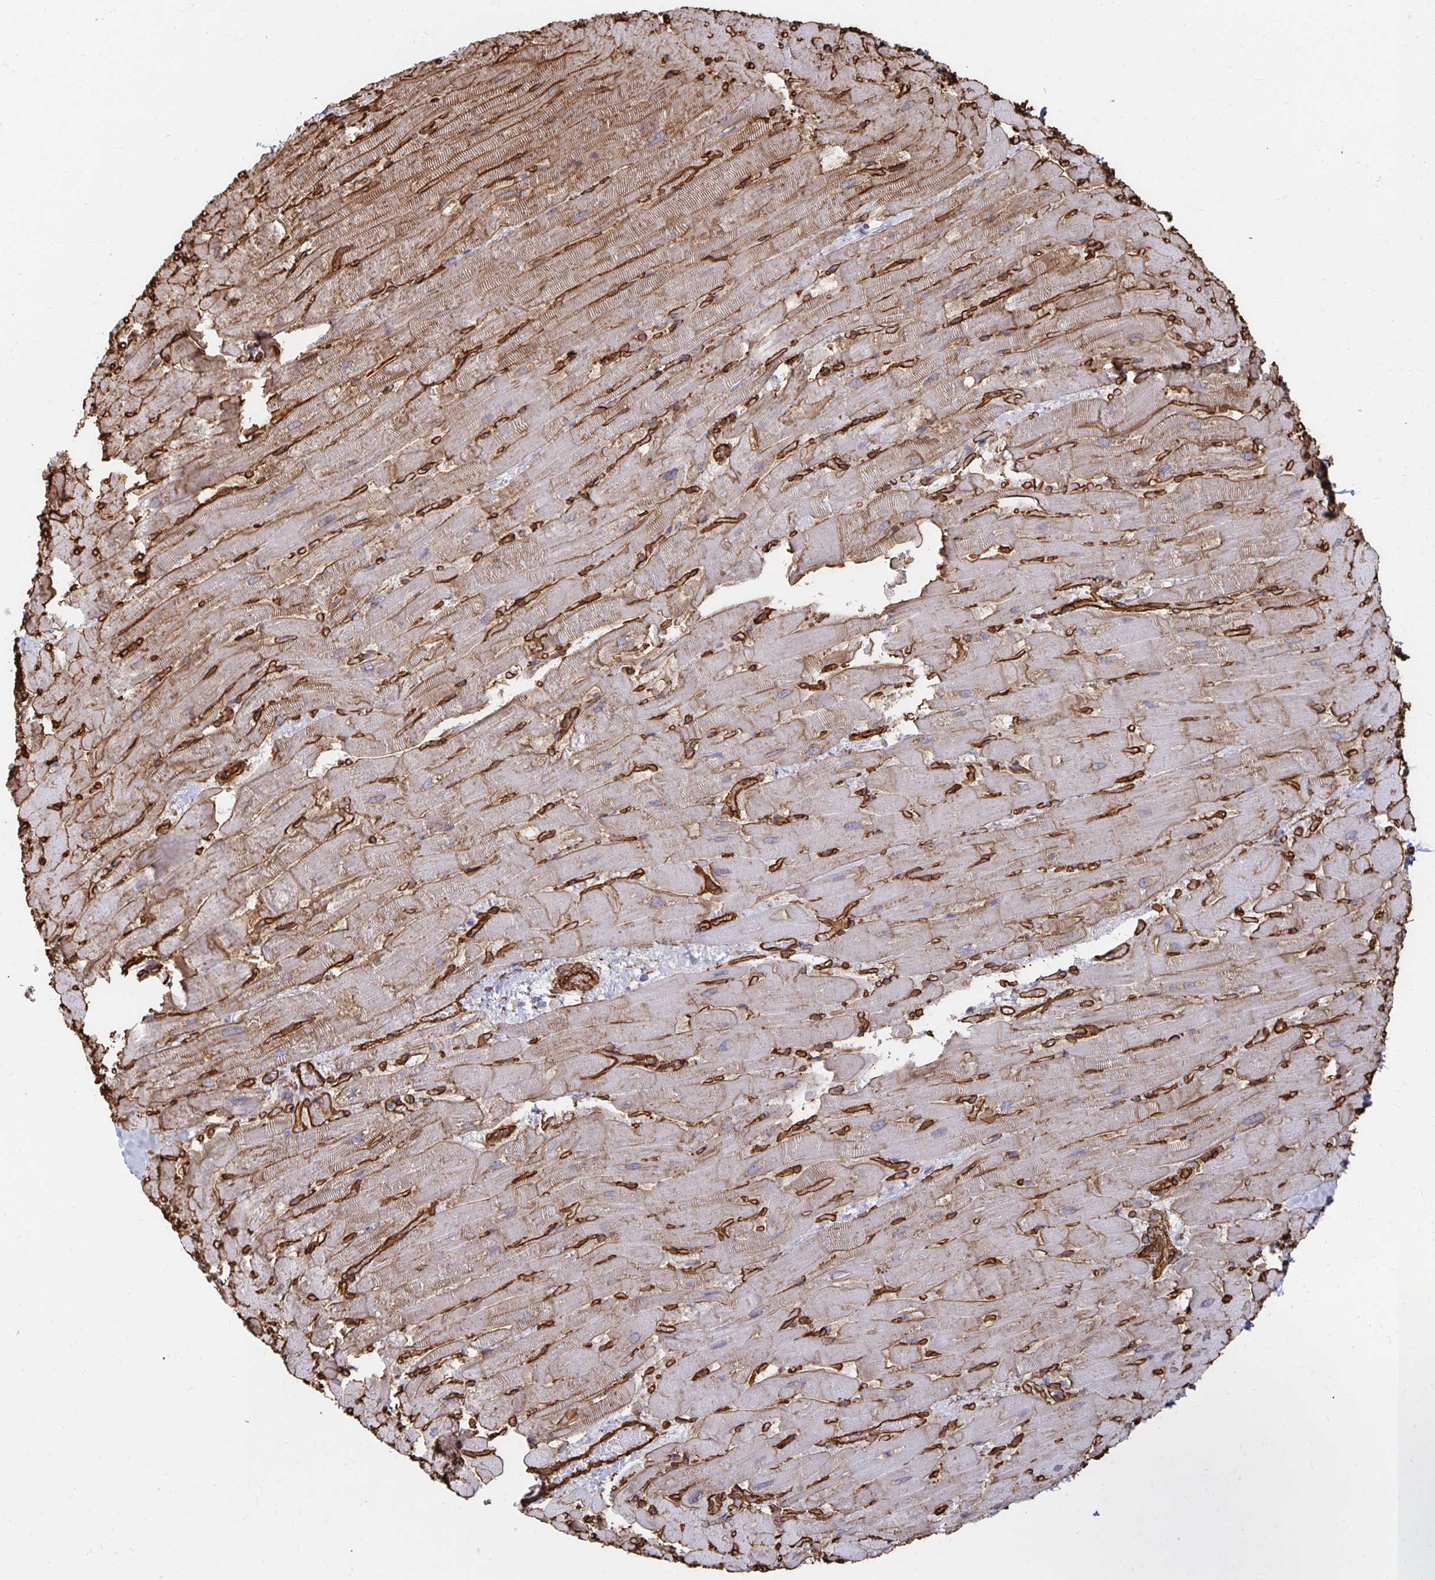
{"staining": {"intensity": "moderate", "quantity": ">75%", "location": "cytoplasmic/membranous"}, "tissue": "heart muscle", "cell_type": "Cardiomyocytes", "image_type": "normal", "snomed": [{"axis": "morphology", "description": "Normal tissue, NOS"}, {"axis": "topography", "description": "Heart"}], "caption": "Immunohistochemistry (IHC) (DAB (3,3'-diaminobenzidine)) staining of unremarkable human heart muscle displays moderate cytoplasmic/membranous protein positivity in about >75% of cardiomyocytes. (Brightfield microscopy of DAB IHC at high magnification).", "gene": "VIPR2", "patient": {"sex": "male", "age": 37}}